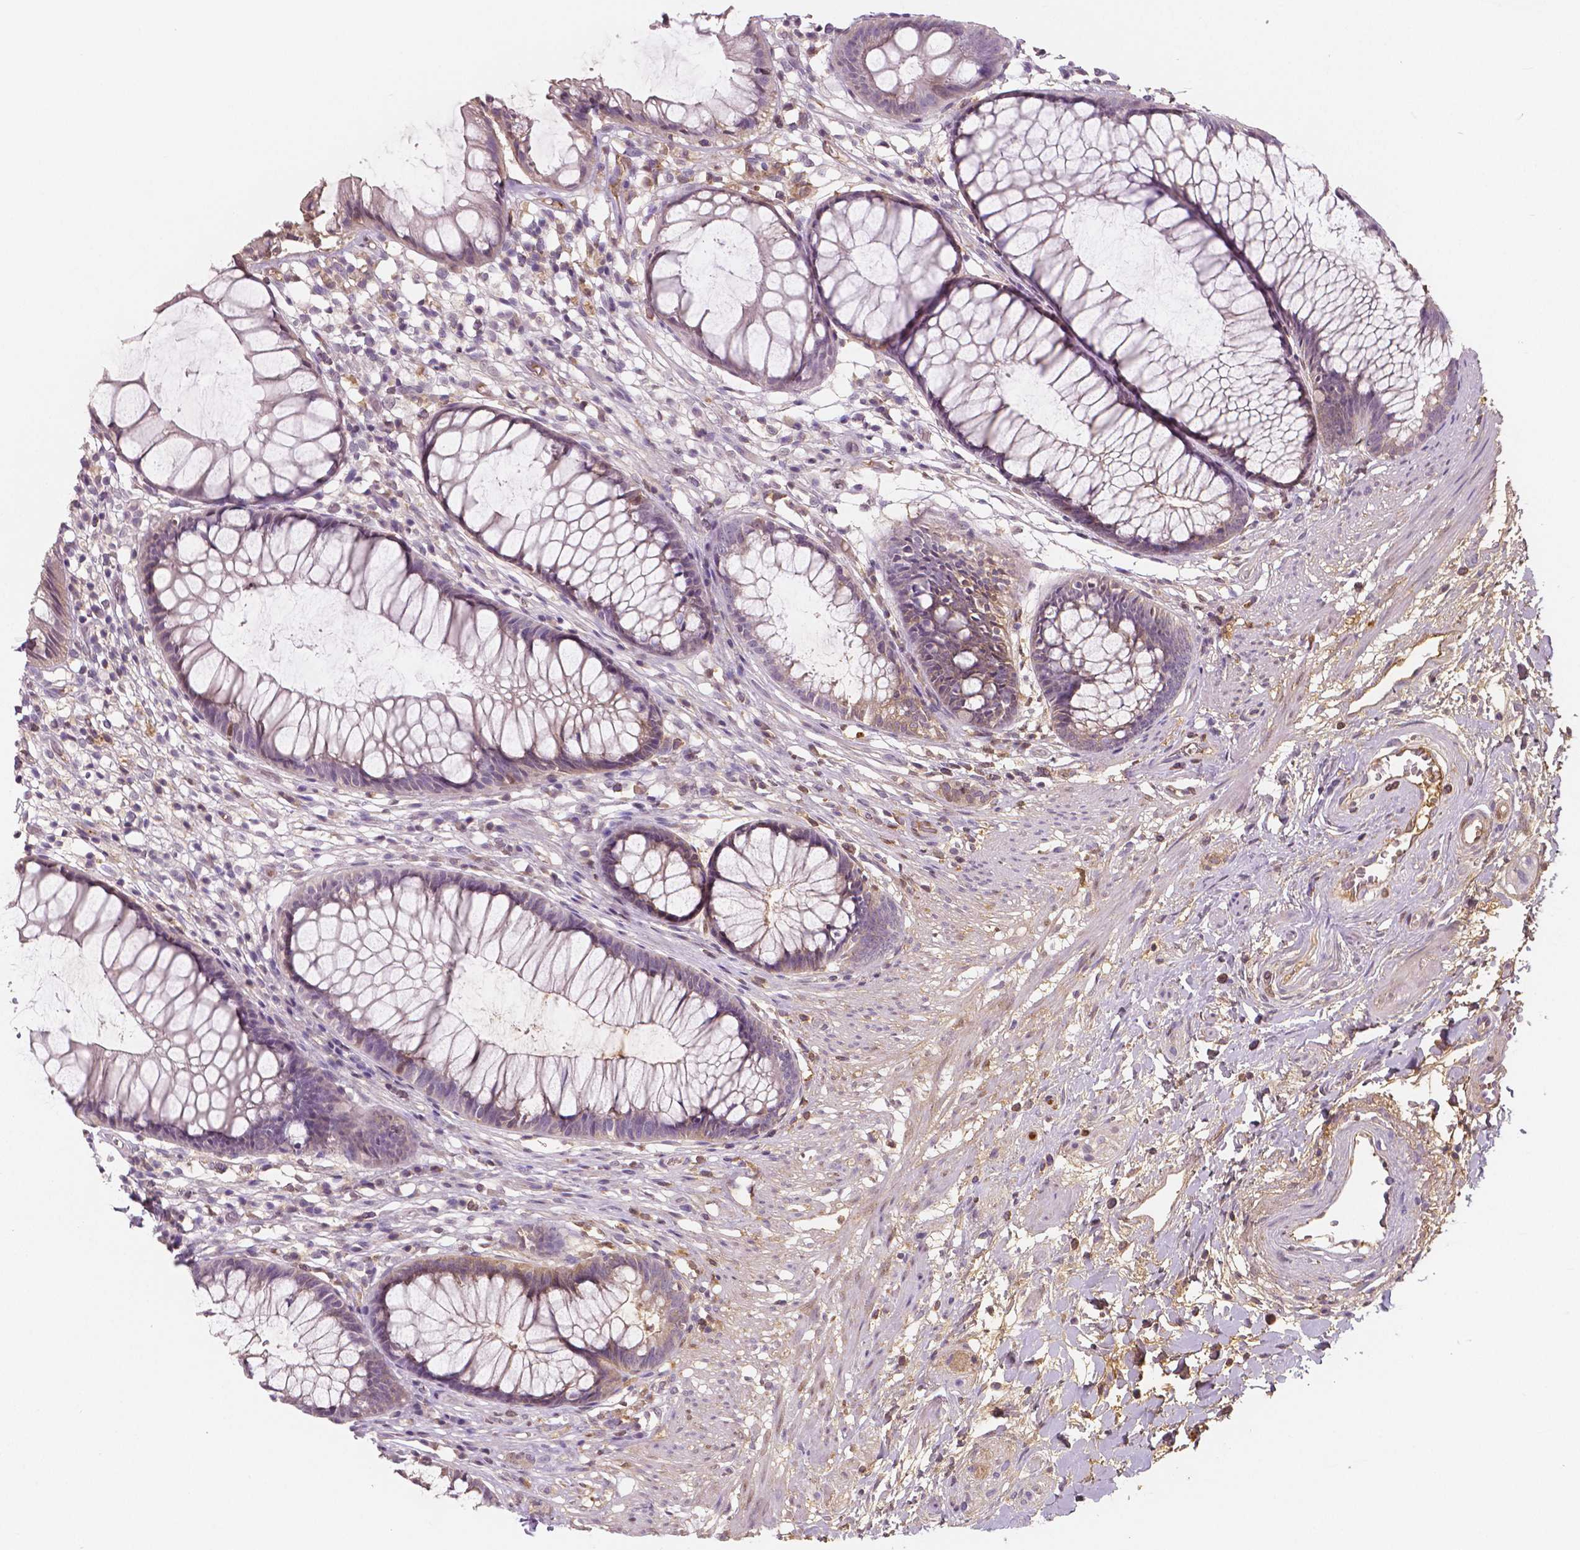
{"staining": {"intensity": "negative", "quantity": "none", "location": "none"}, "tissue": "rectum", "cell_type": "Glandular cells", "image_type": "normal", "snomed": [{"axis": "morphology", "description": "Normal tissue, NOS"}, {"axis": "topography", "description": "Smooth muscle"}, {"axis": "topography", "description": "Rectum"}], "caption": "Immunohistochemistry (IHC) photomicrograph of unremarkable human rectum stained for a protein (brown), which shows no expression in glandular cells.", "gene": "APOA4", "patient": {"sex": "male", "age": 53}}